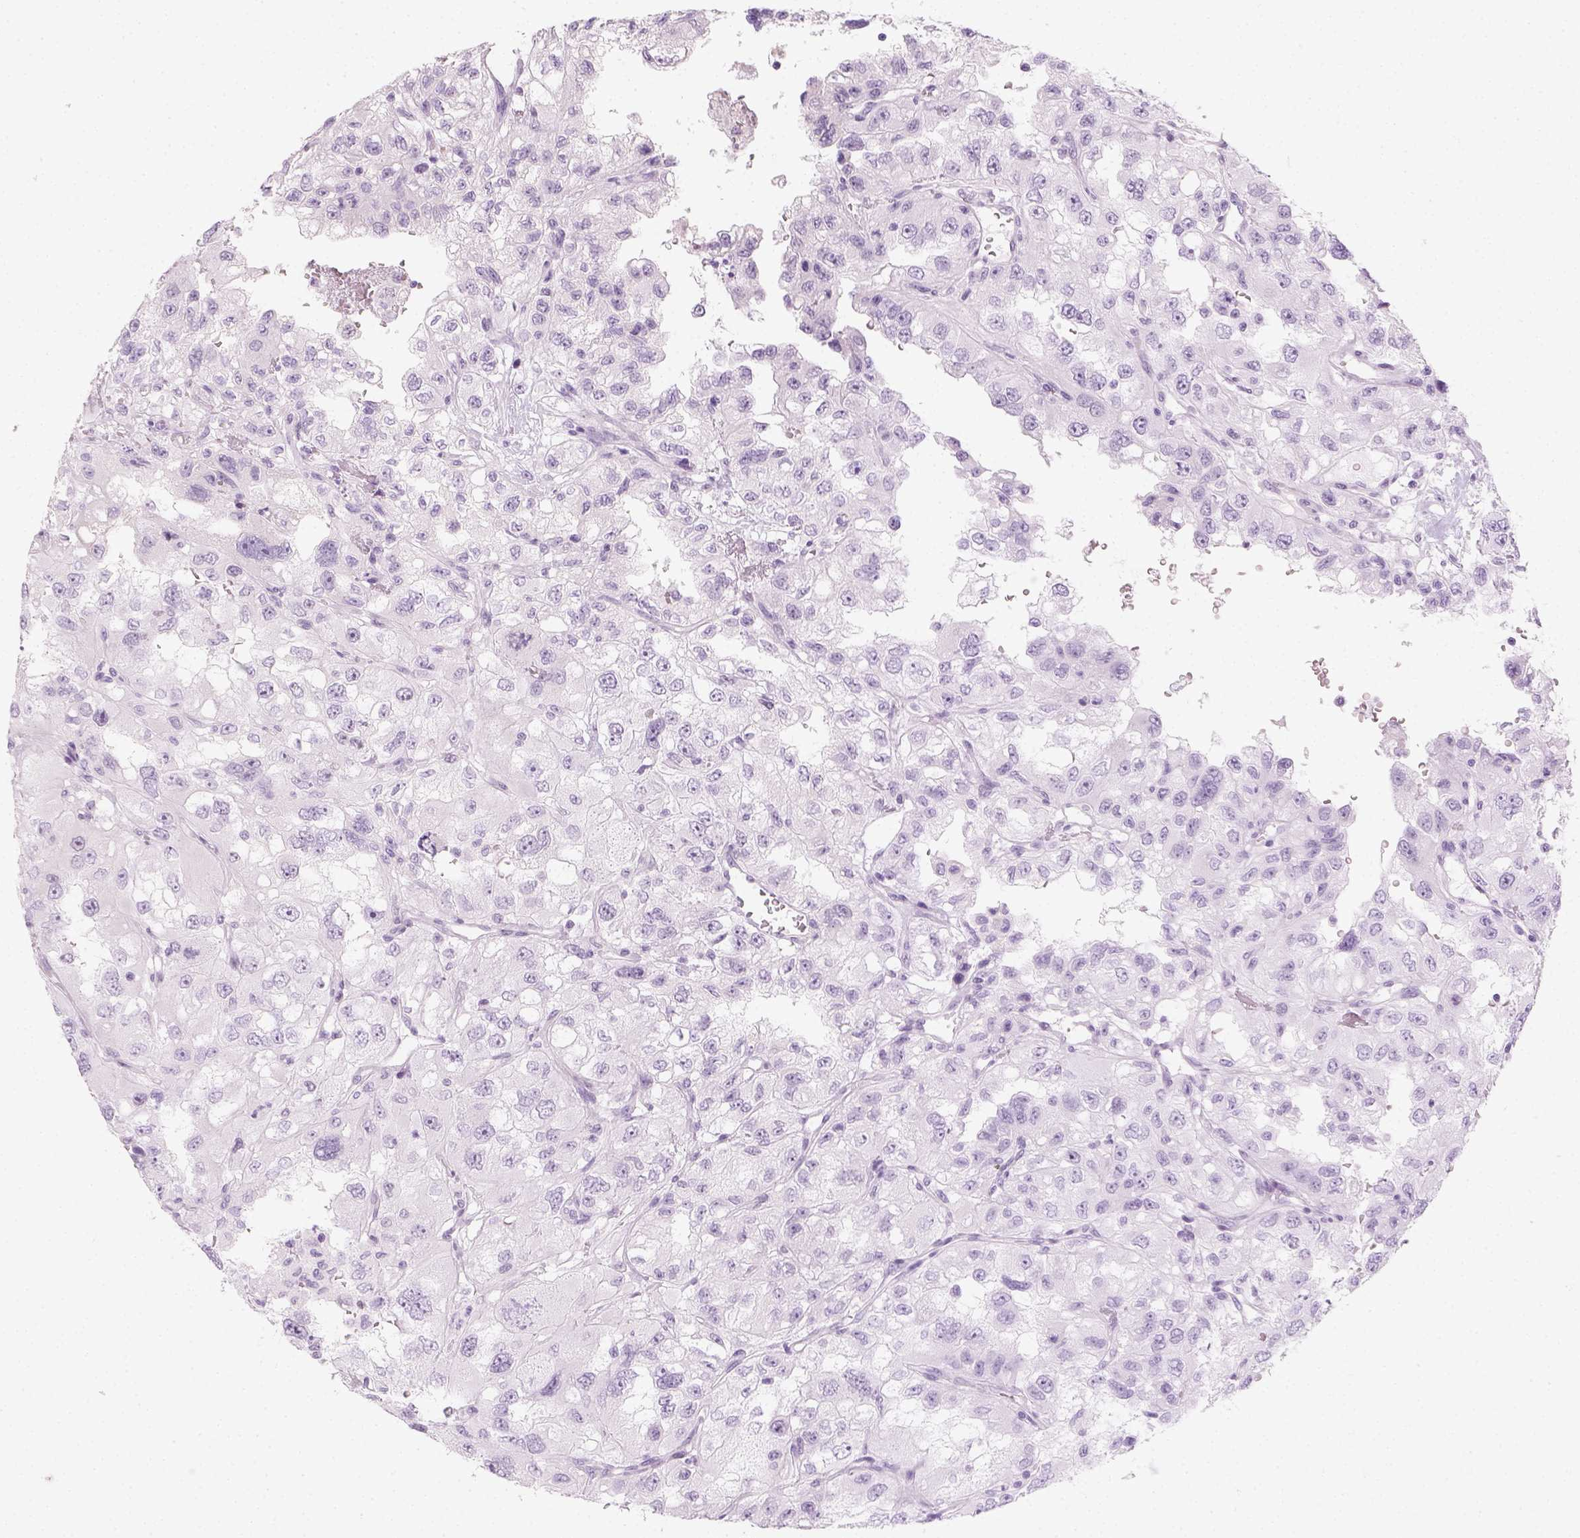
{"staining": {"intensity": "negative", "quantity": "none", "location": "none"}, "tissue": "renal cancer", "cell_type": "Tumor cells", "image_type": "cancer", "snomed": [{"axis": "morphology", "description": "Adenocarcinoma, NOS"}, {"axis": "topography", "description": "Kidney"}], "caption": "The micrograph displays no staining of tumor cells in adenocarcinoma (renal). (DAB (3,3'-diaminobenzidine) immunohistochemistry visualized using brightfield microscopy, high magnification).", "gene": "LCA5", "patient": {"sex": "male", "age": 64}}